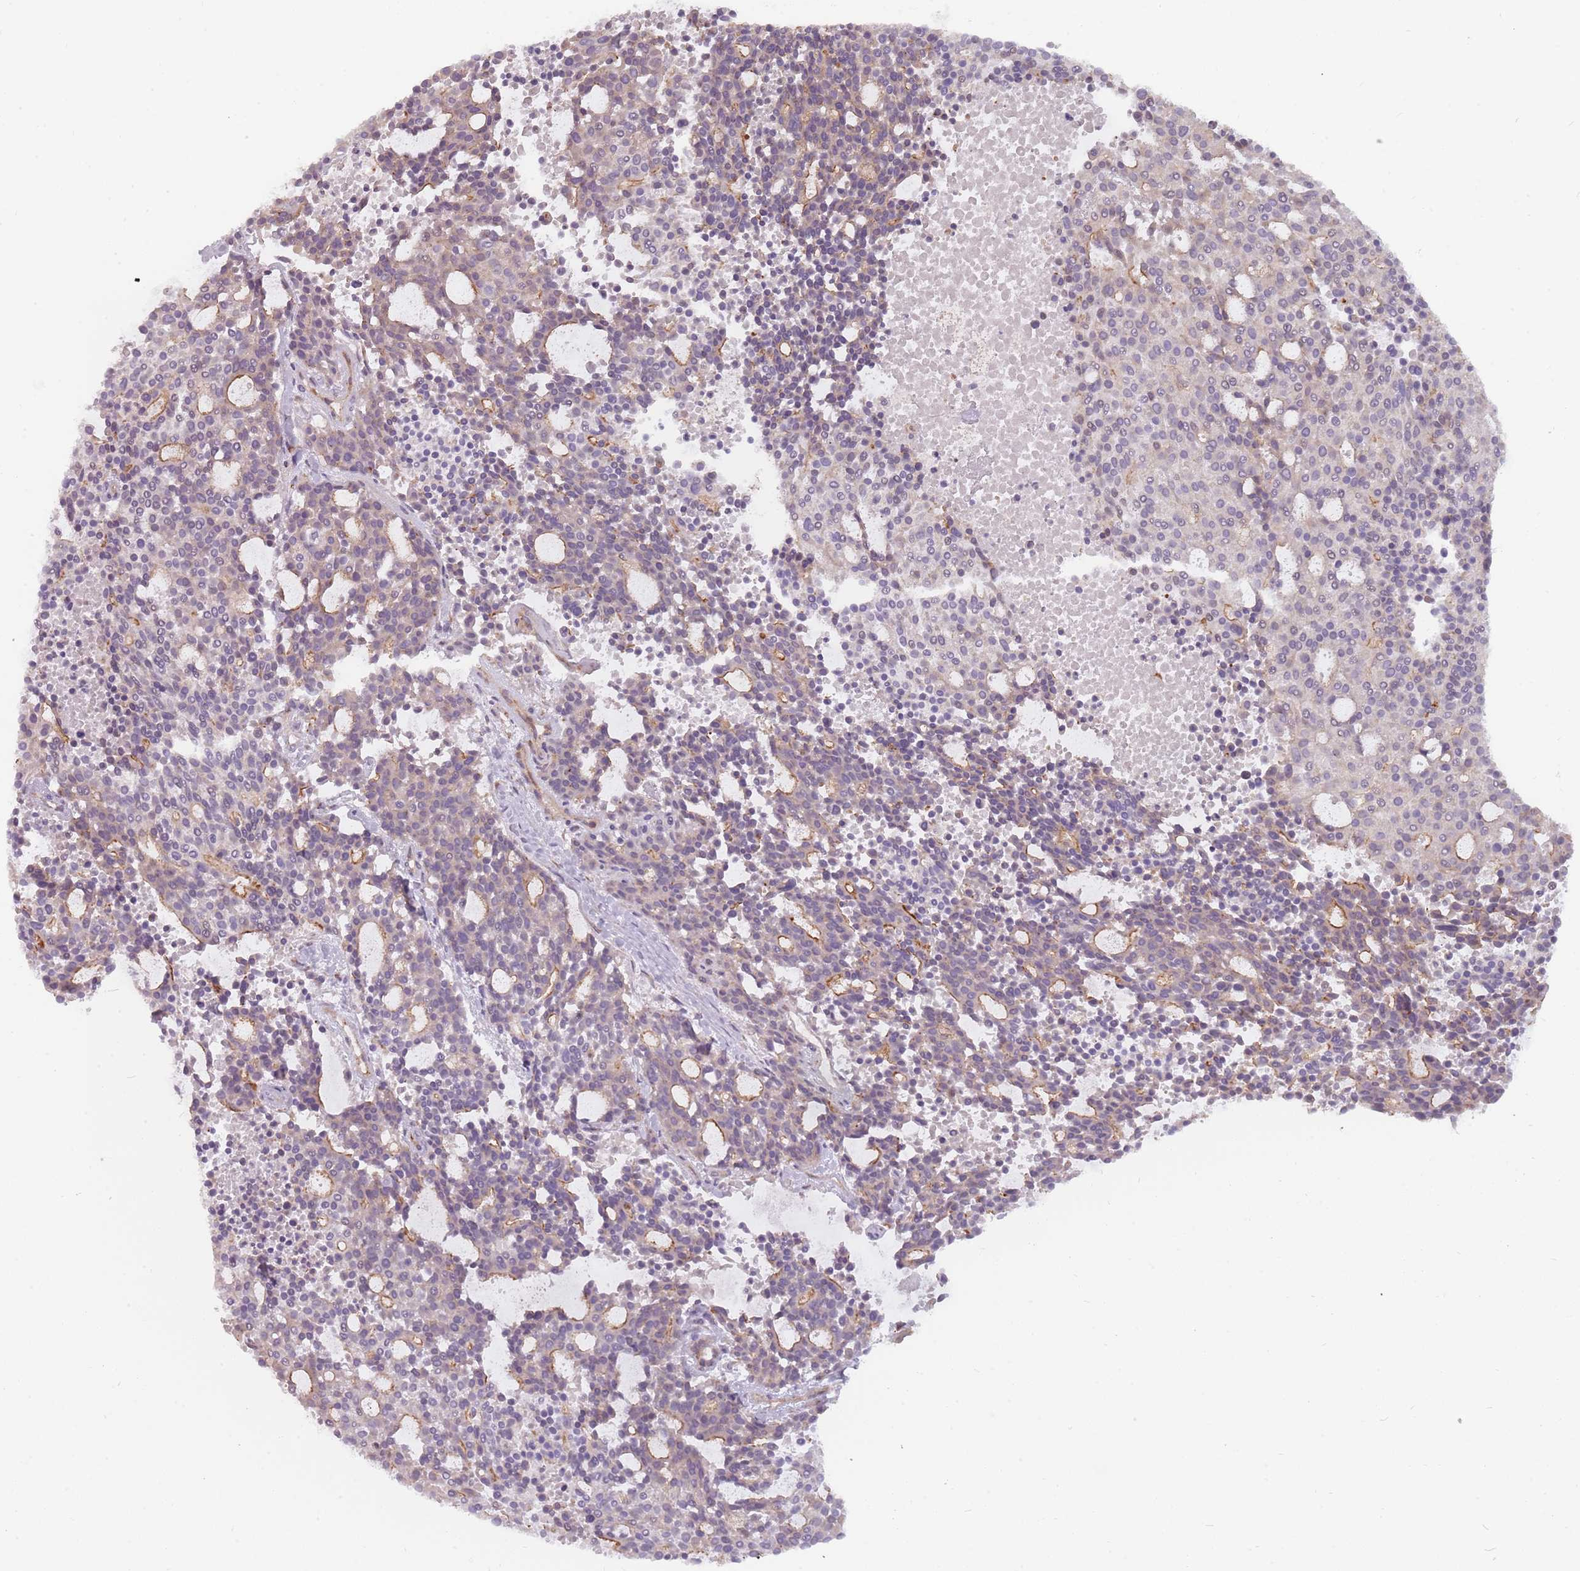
{"staining": {"intensity": "moderate", "quantity": "<25%", "location": "cytoplasmic/membranous"}, "tissue": "carcinoid", "cell_type": "Tumor cells", "image_type": "cancer", "snomed": [{"axis": "morphology", "description": "Carcinoid, malignant, NOS"}, {"axis": "topography", "description": "Pancreas"}], "caption": "Brown immunohistochemical staining in human carcinoid exhibits moderate cytoplasmic/membranous staining in approximately <25% of tumor cells.", "gene": "PPP1R14C", "patient": {"sex": "female", "age": 54}}